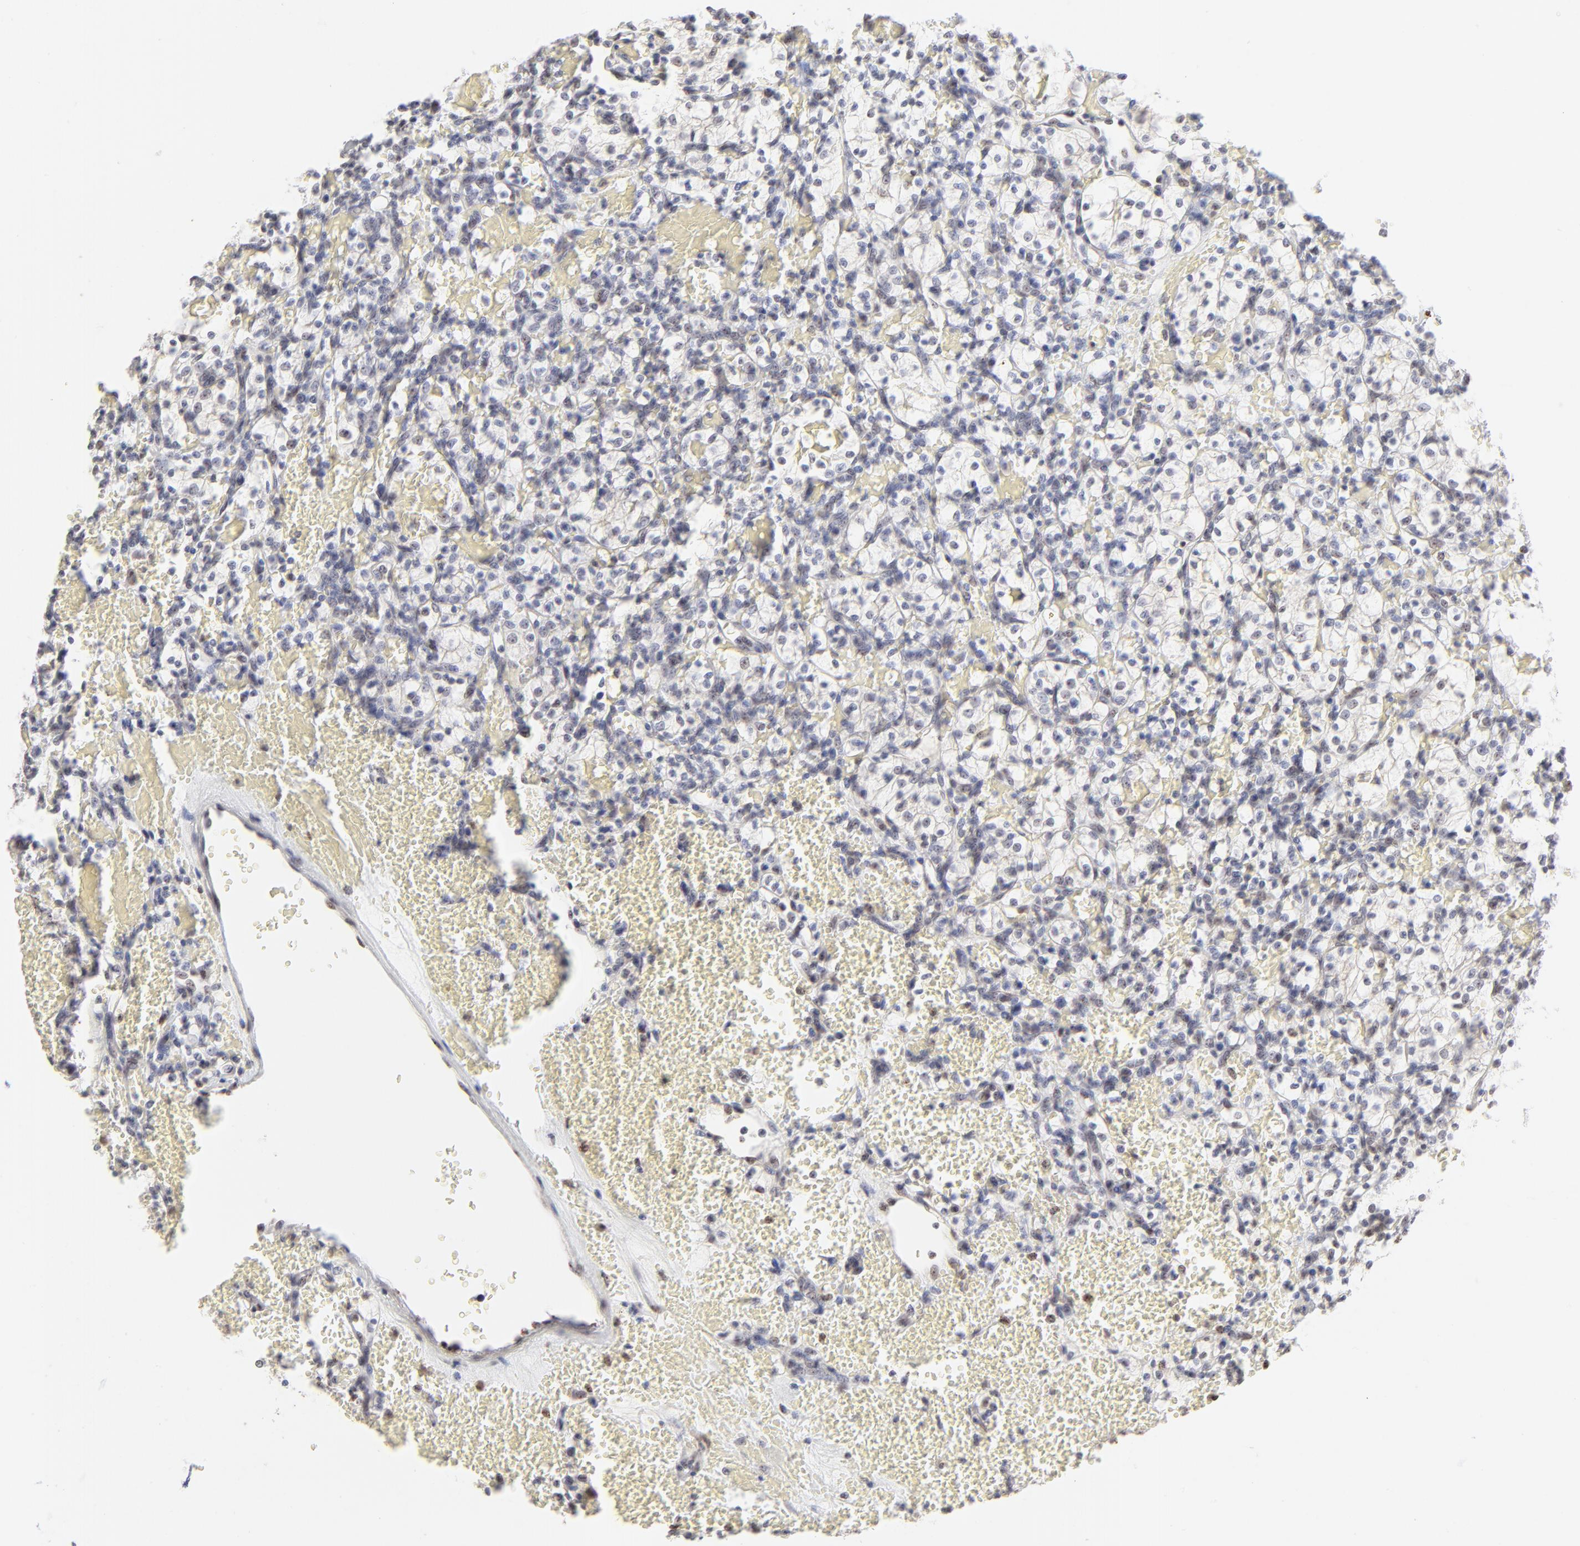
{"staining": {"intensity": "negative", "quantity": "none", "location": "none"}, "tissue": "renal cancer", "cell_type": "Tumor cells", "image_type": "cancer", "snomed": [{"axis": "morphology", "description": "Adenocarcinoma, NOS"}, {"axis": "topography", "description": "Kidney"}], "caption": "A micrograph of adenocarcinoma (renal) stained for a protein reveals no brown staining in tumor cells.", "gene": "NFIL3", "patient": {"sex": "female", "age": 60}}